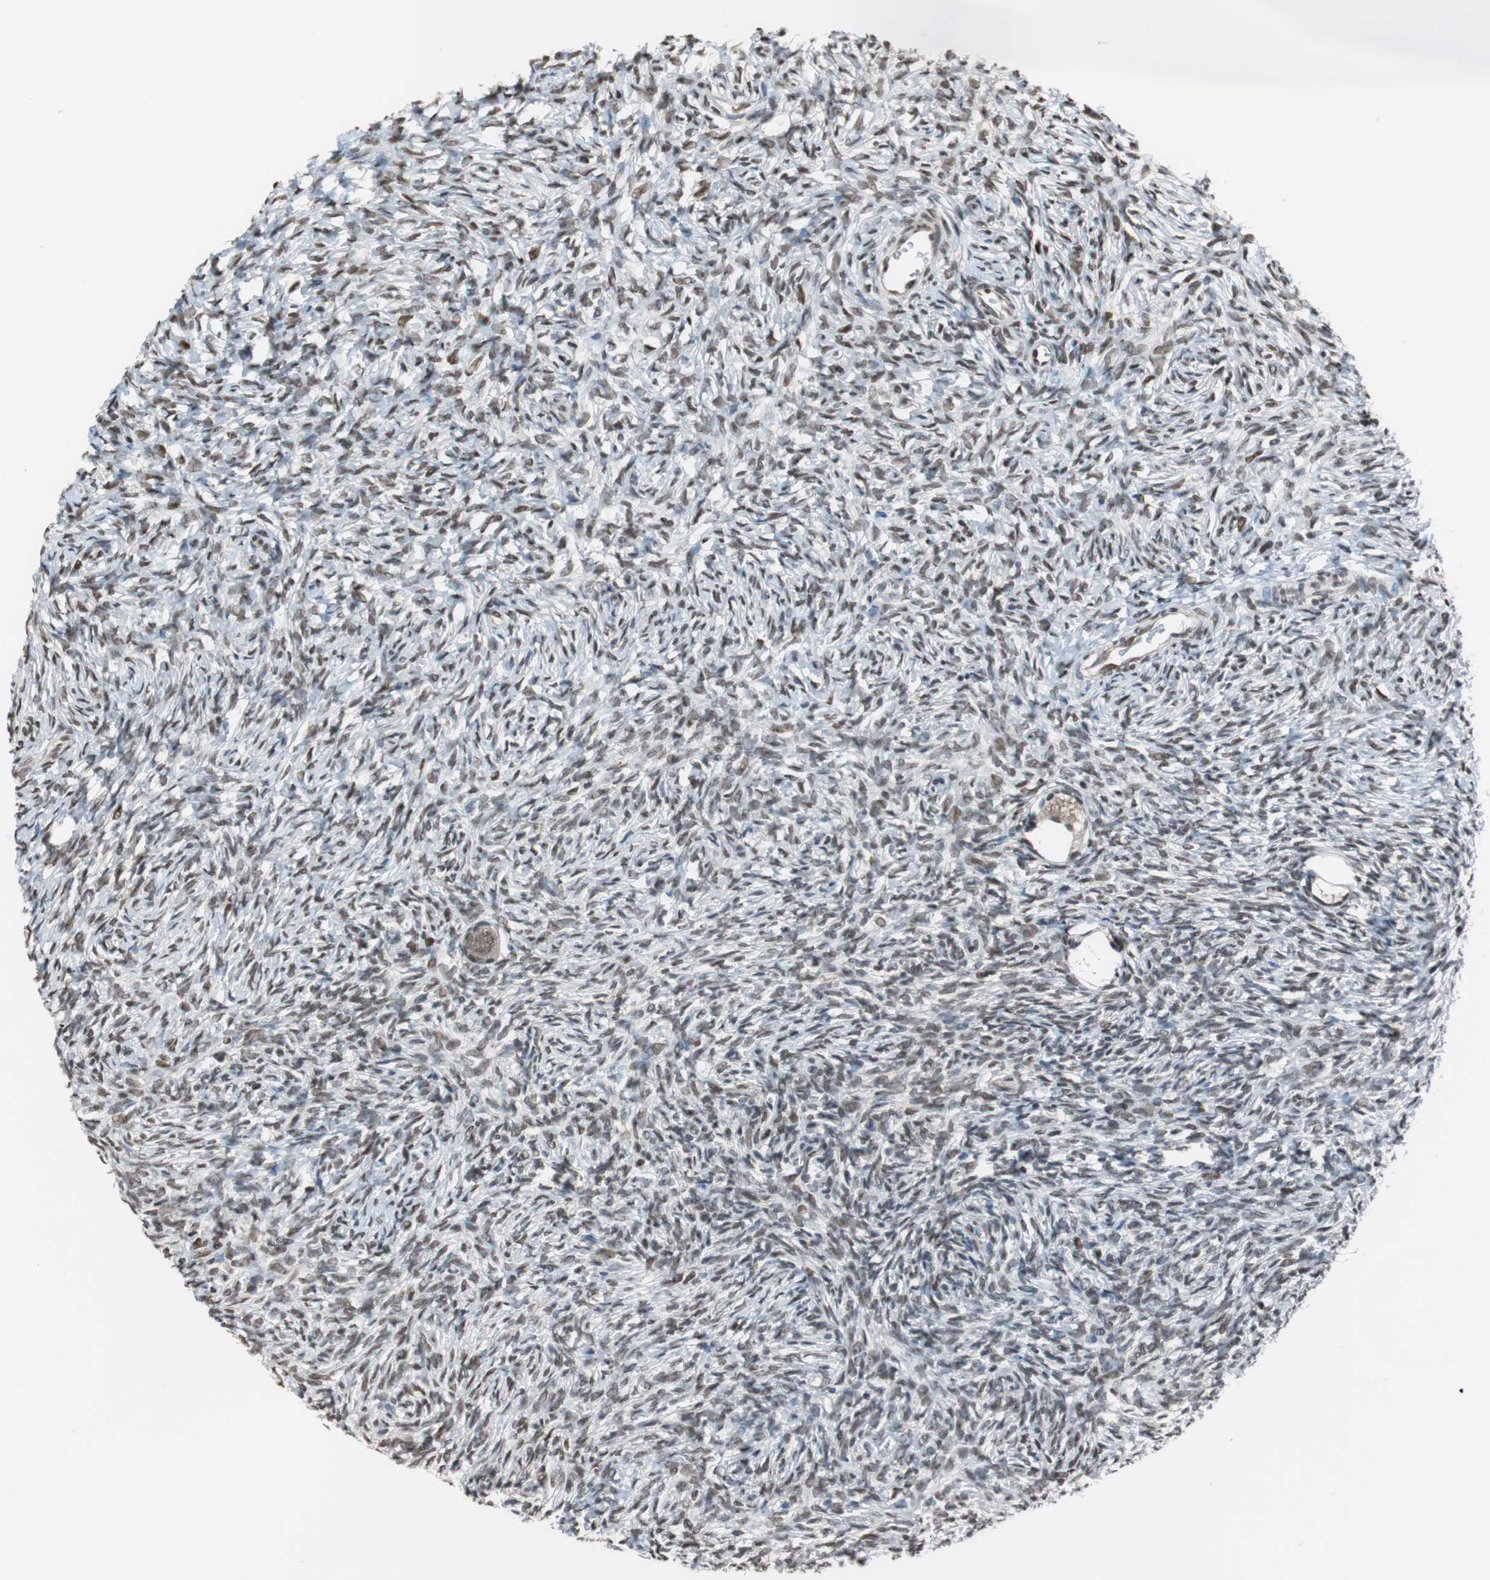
{"staining": {"intensity": "moderate", "quantity": ">75%", "location": "cytoplasmic/membranous,nuclear"}, "tissue": "ovary", "cell_type": "Follicle cells", "image_type": "normal", "snomed": [{"axis": "morphology", "description": "Normal tissue, NOS"}, {"axis": "topography", "description": "Ovary"}], "caption": "Immunohistochemistry histopathology image of normal human ovary stained for a protein (brown), which shows medium levels of moderate cytoplasmic/membranous,nuclear positivity in about >75% of follicle cells.", "gene": "REST", "patient": {"sex": "female", "age": 35}}